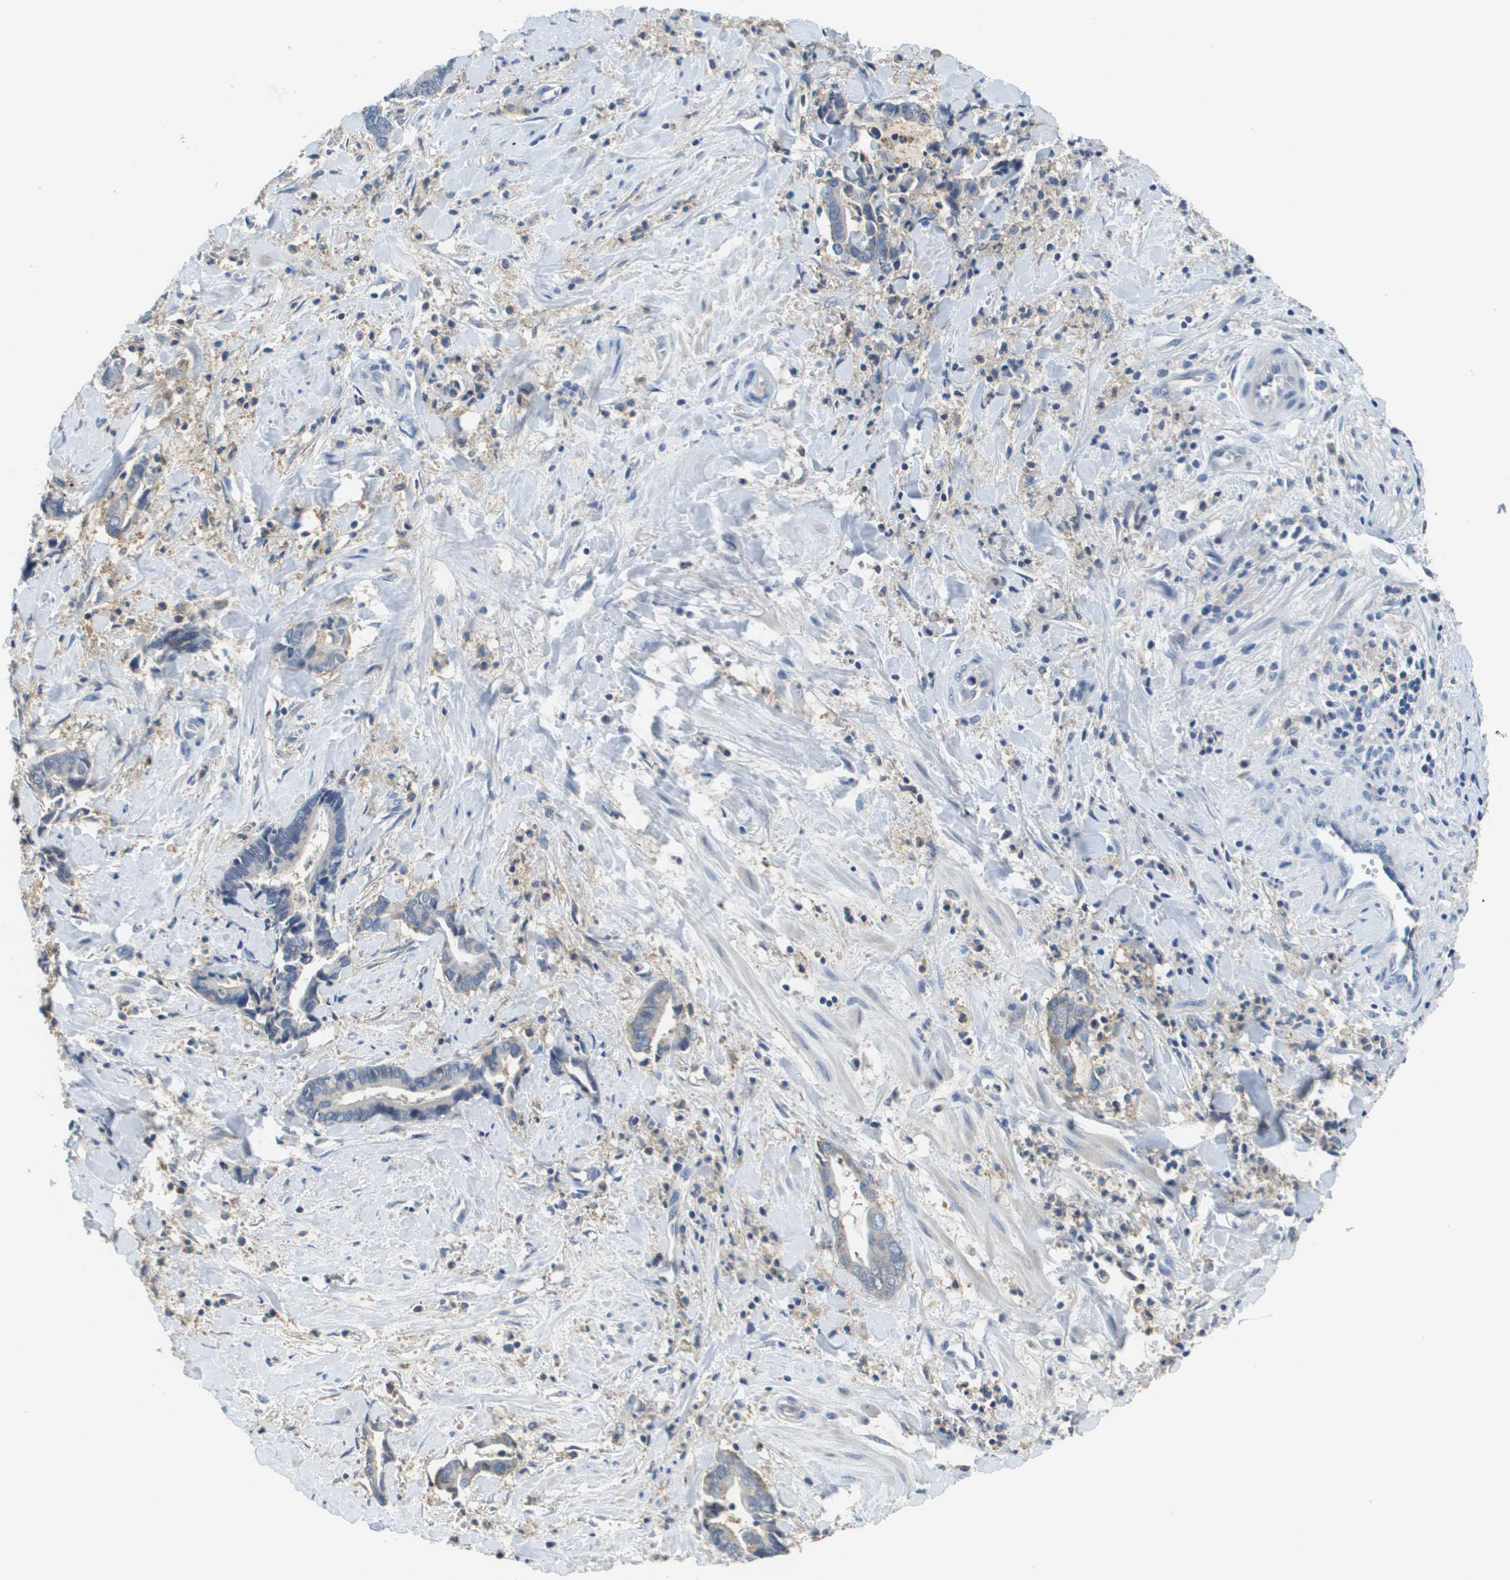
{"staining": {"intensity": "negative", "quantity": "none", "location": "none"}, "tissue": "cervical cancer", "cell_type": "Tumor cells", "image_type": "cancer", "snomed": [{"axis": "morphology", "description": "Adenocarcinoma, NOS"}, {"axis": "topography", "description": "Cervix"}], "caption": "A photomicrograph of human cervical adenocarcinoma is negative for staining in tumor cells.", "gene": "SLC16A3", "patient": {"sex": "female", "age": 44}}